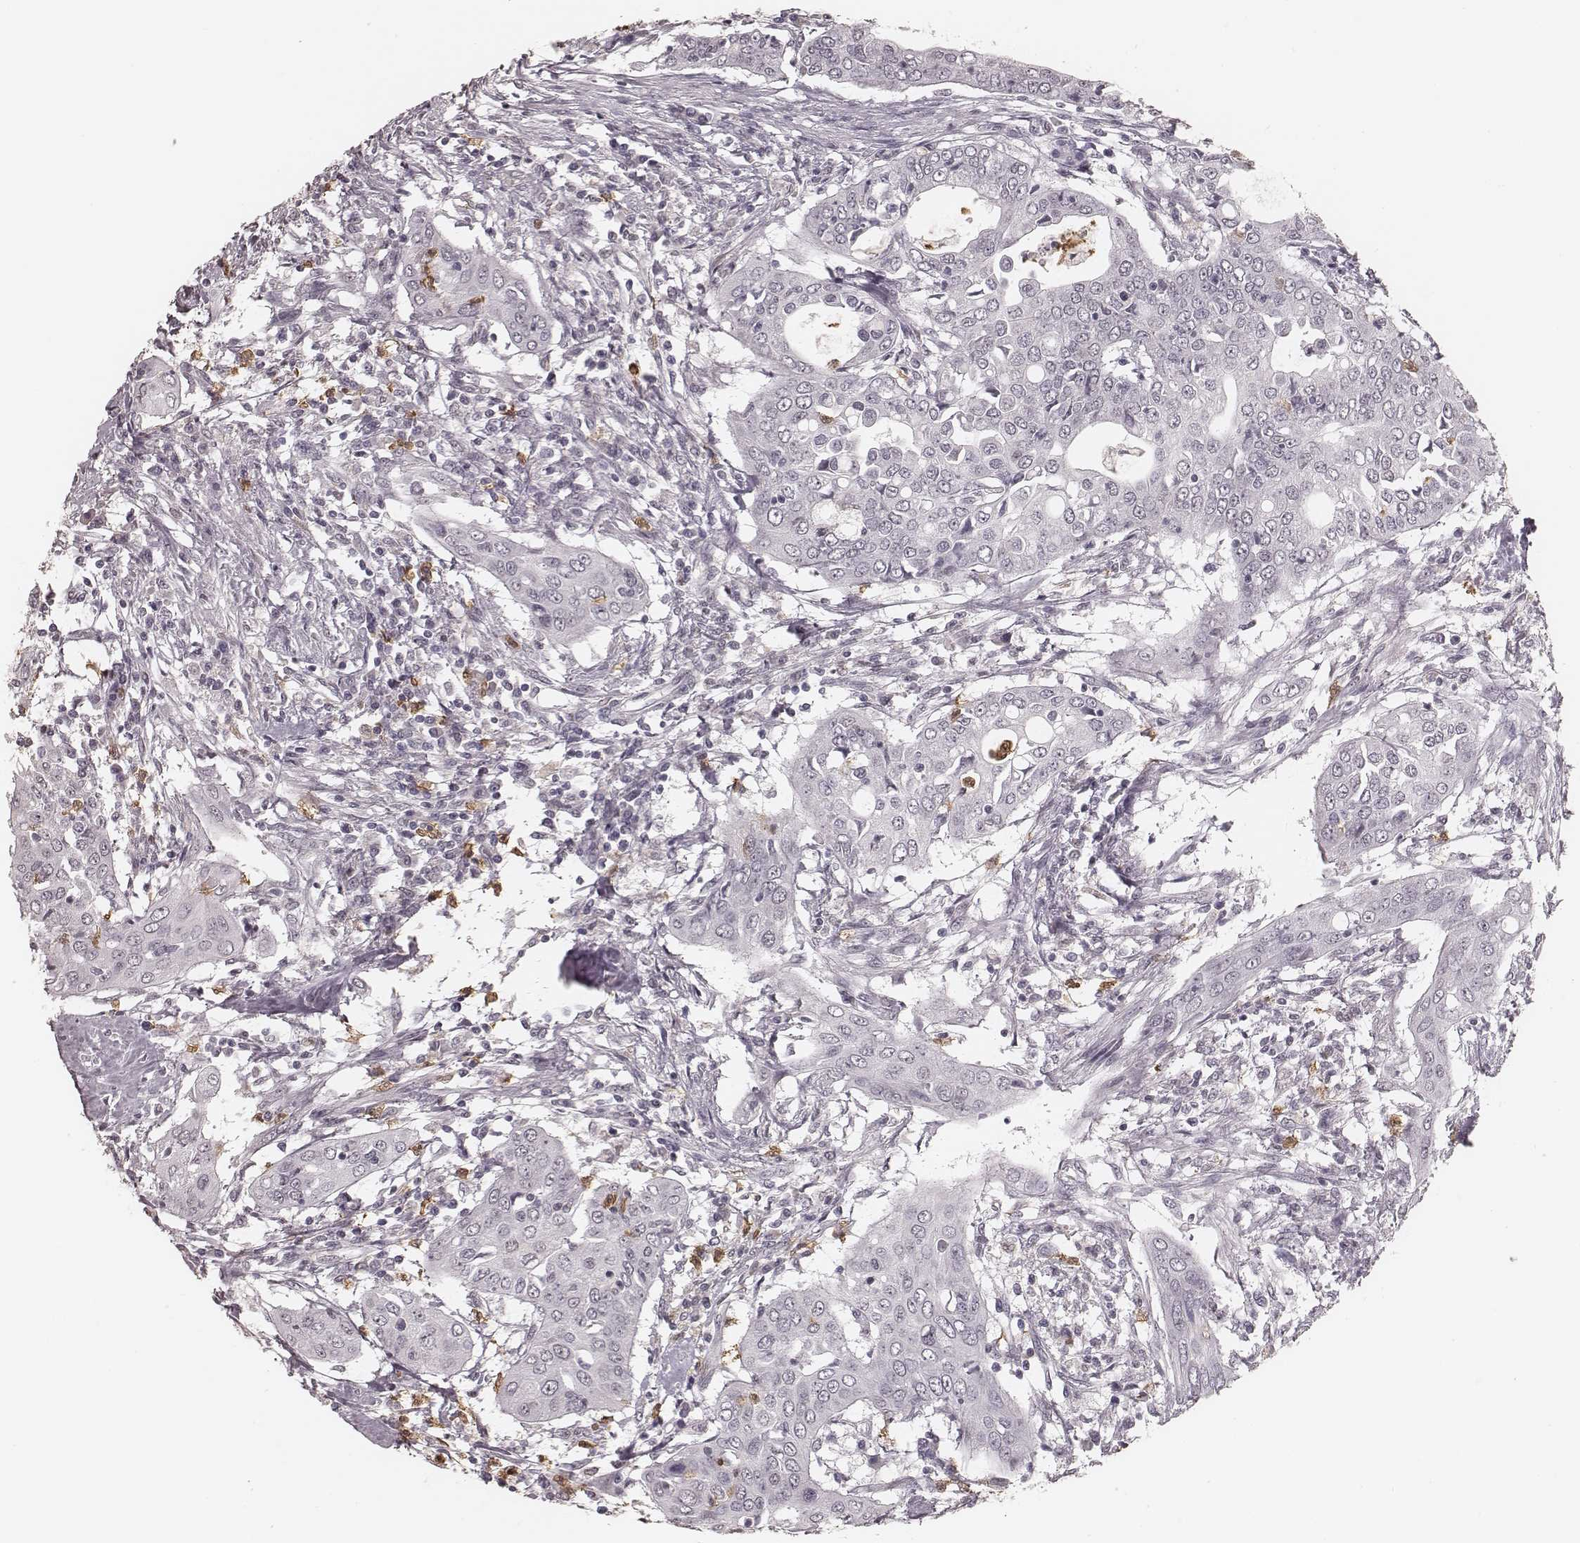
{"staining": {"intensity": "negative", "quantity": "none", "location": "none"}, "tissue": "urothelial cancer", "cell_type": "Tumor cells", "image_type": "cancer", "snomed": [{"axis": "morphology", "description": "Urothelial carcinoma, High grade"}, {"axis": "topography", "description": "Urinary bladder"}], "caption": "Protein analysis of urothelial cancer demonstrates no significant positivity in tumor cells.", "gene": "KITLG", "patient": {"sex": "male", "age": 82}}